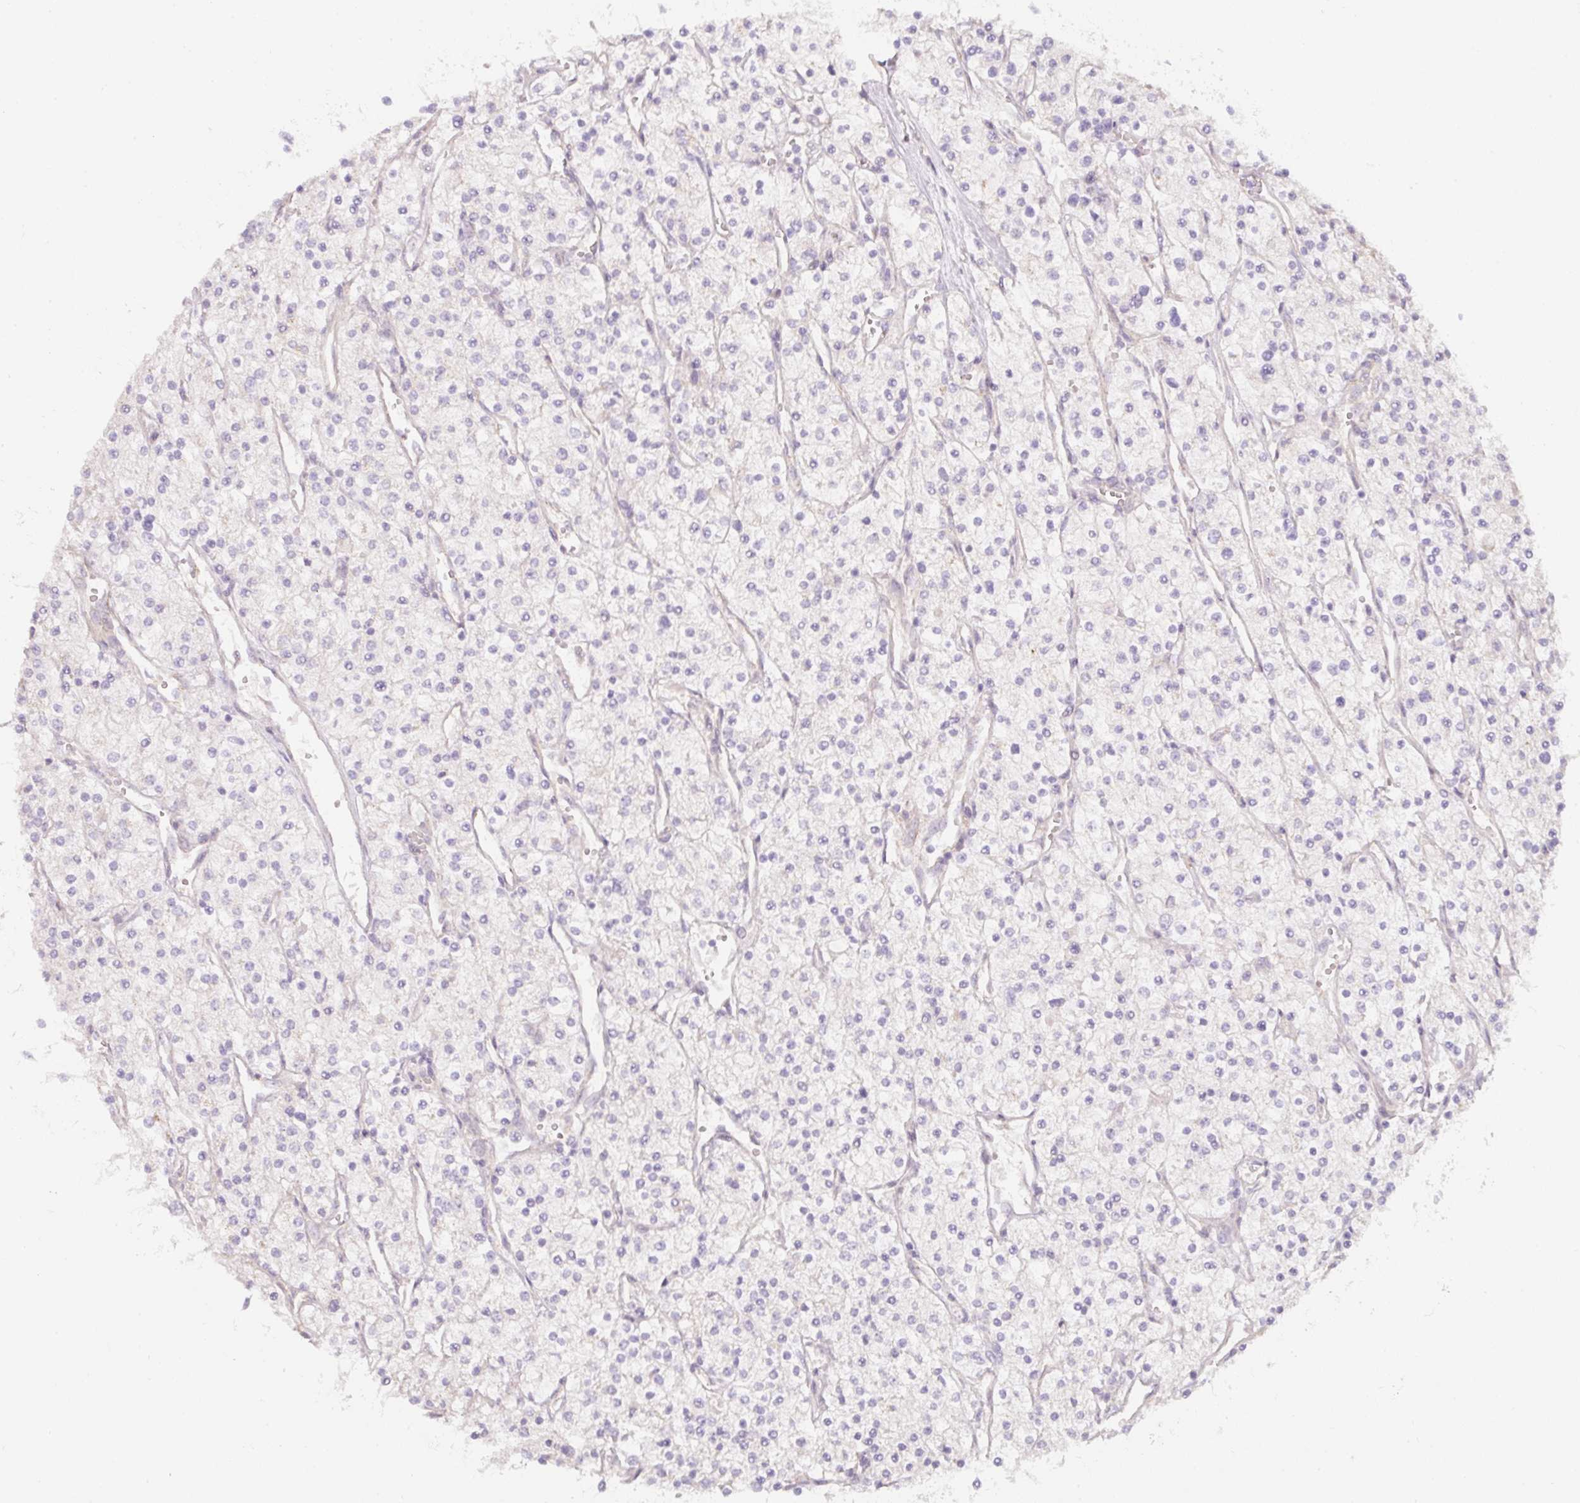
{"staining": {"intensity": "negative", "quantity": "none", "location": "none"}, "tissue": "renal cancer", "cell_type": "Tumor cells", "image_type": "cancer", "snomed": [{"axis": "morphology", "description": "Adenocarcinoma, NOS"}, {"axis": "topography", "description": "Kidney"}], "caption": "Immunohistochemical staining of human renal cancer (adenocarcinoma) displays no significant expression in tumor cells.", "gene": "NBPF11", "patient": {"sex": "male", "age": 80}}